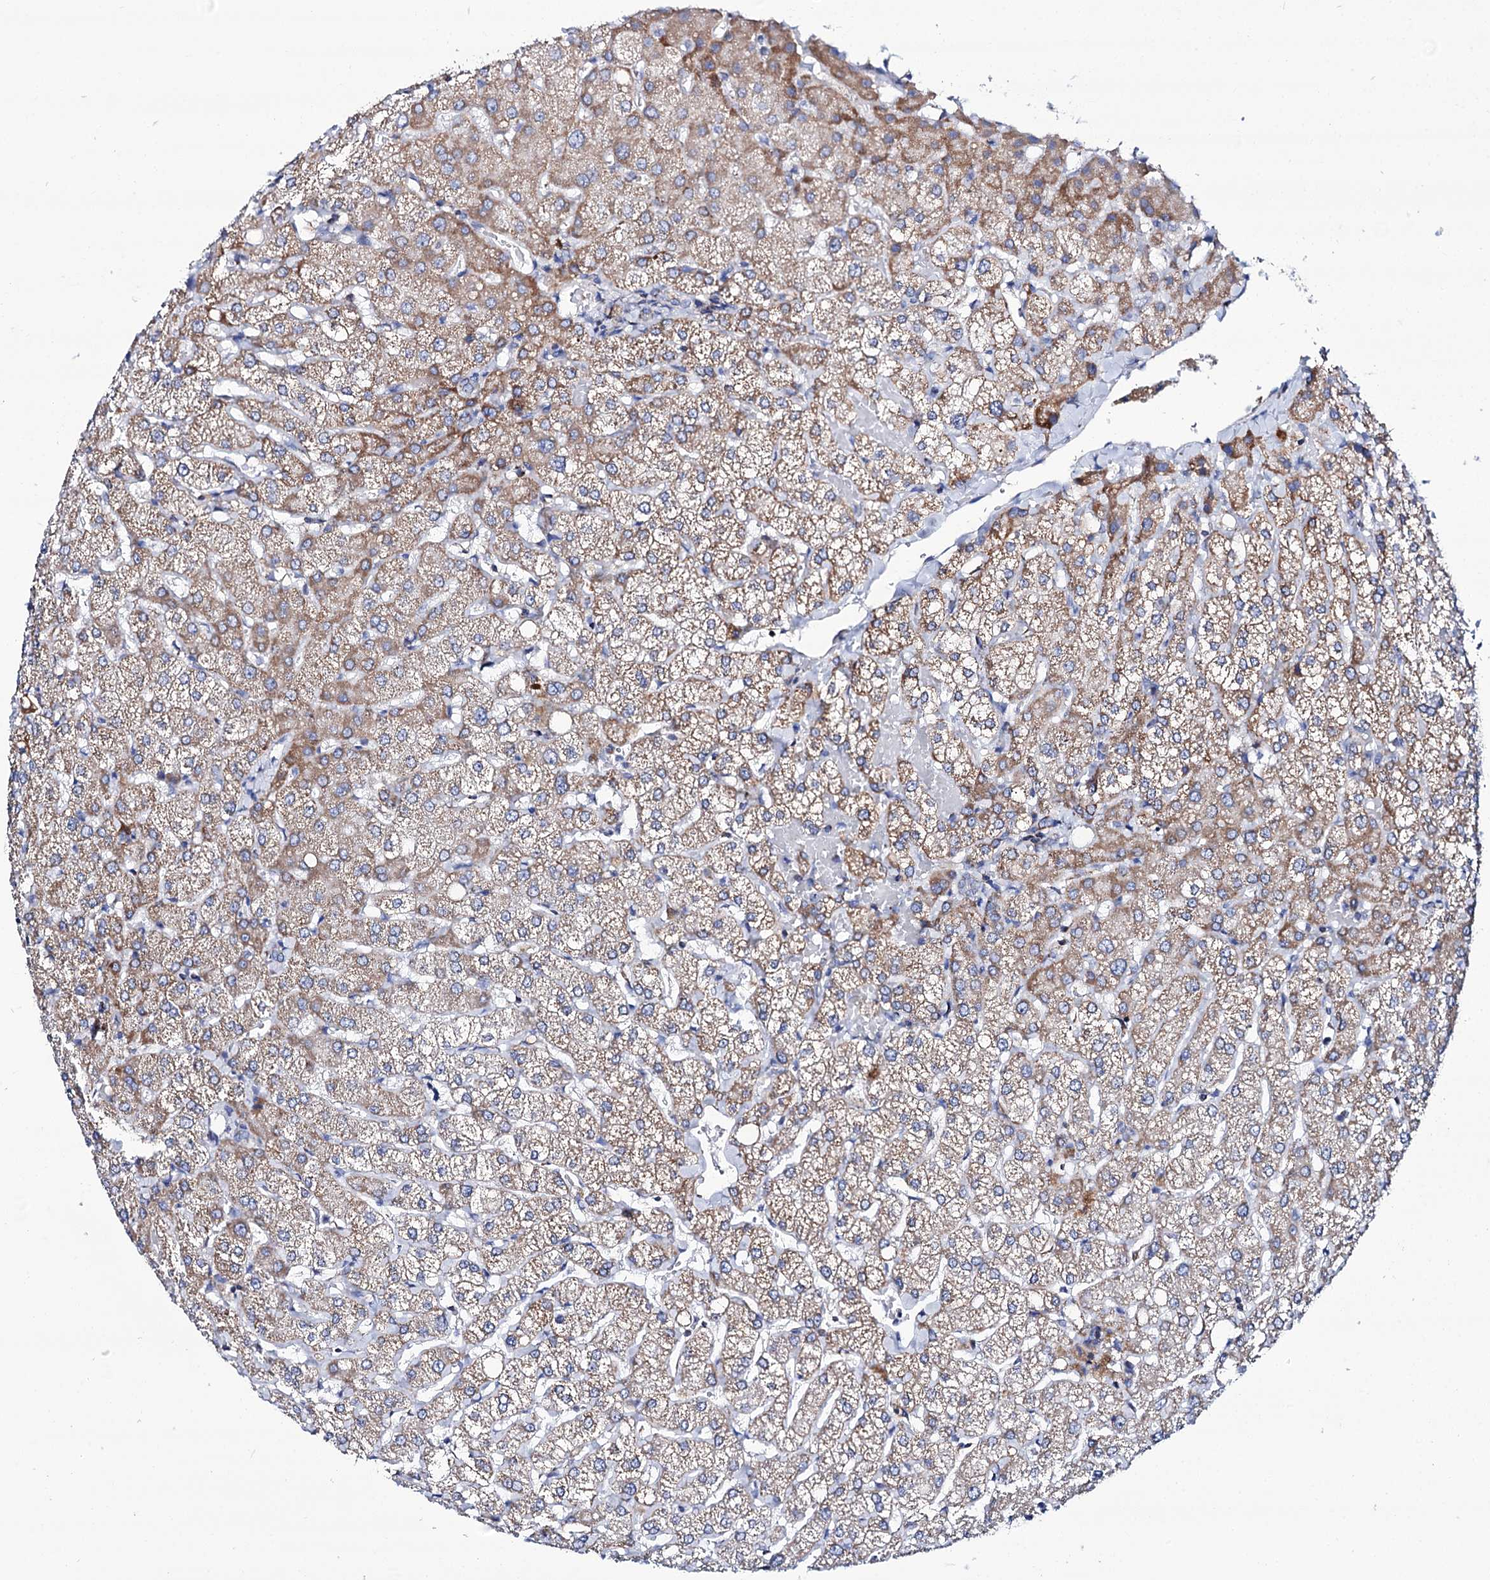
{"staining": {"intensity": "negative", "quantity": "none", "location": "none"}, "tissue": "liver", "cell_type": "Cholangiocytes", "image_type": "normal", "snomed": [{"axis": "morphology", "description": "Normal tissue, NOS"}, {"axis": "topography", "description": "Liver"}], "caption": "Protein analysis of normal liver shows no significant staining in cholangiocytes.", "gene": "UBASH3B", "patient": {"sex": "female", "age": 54}}